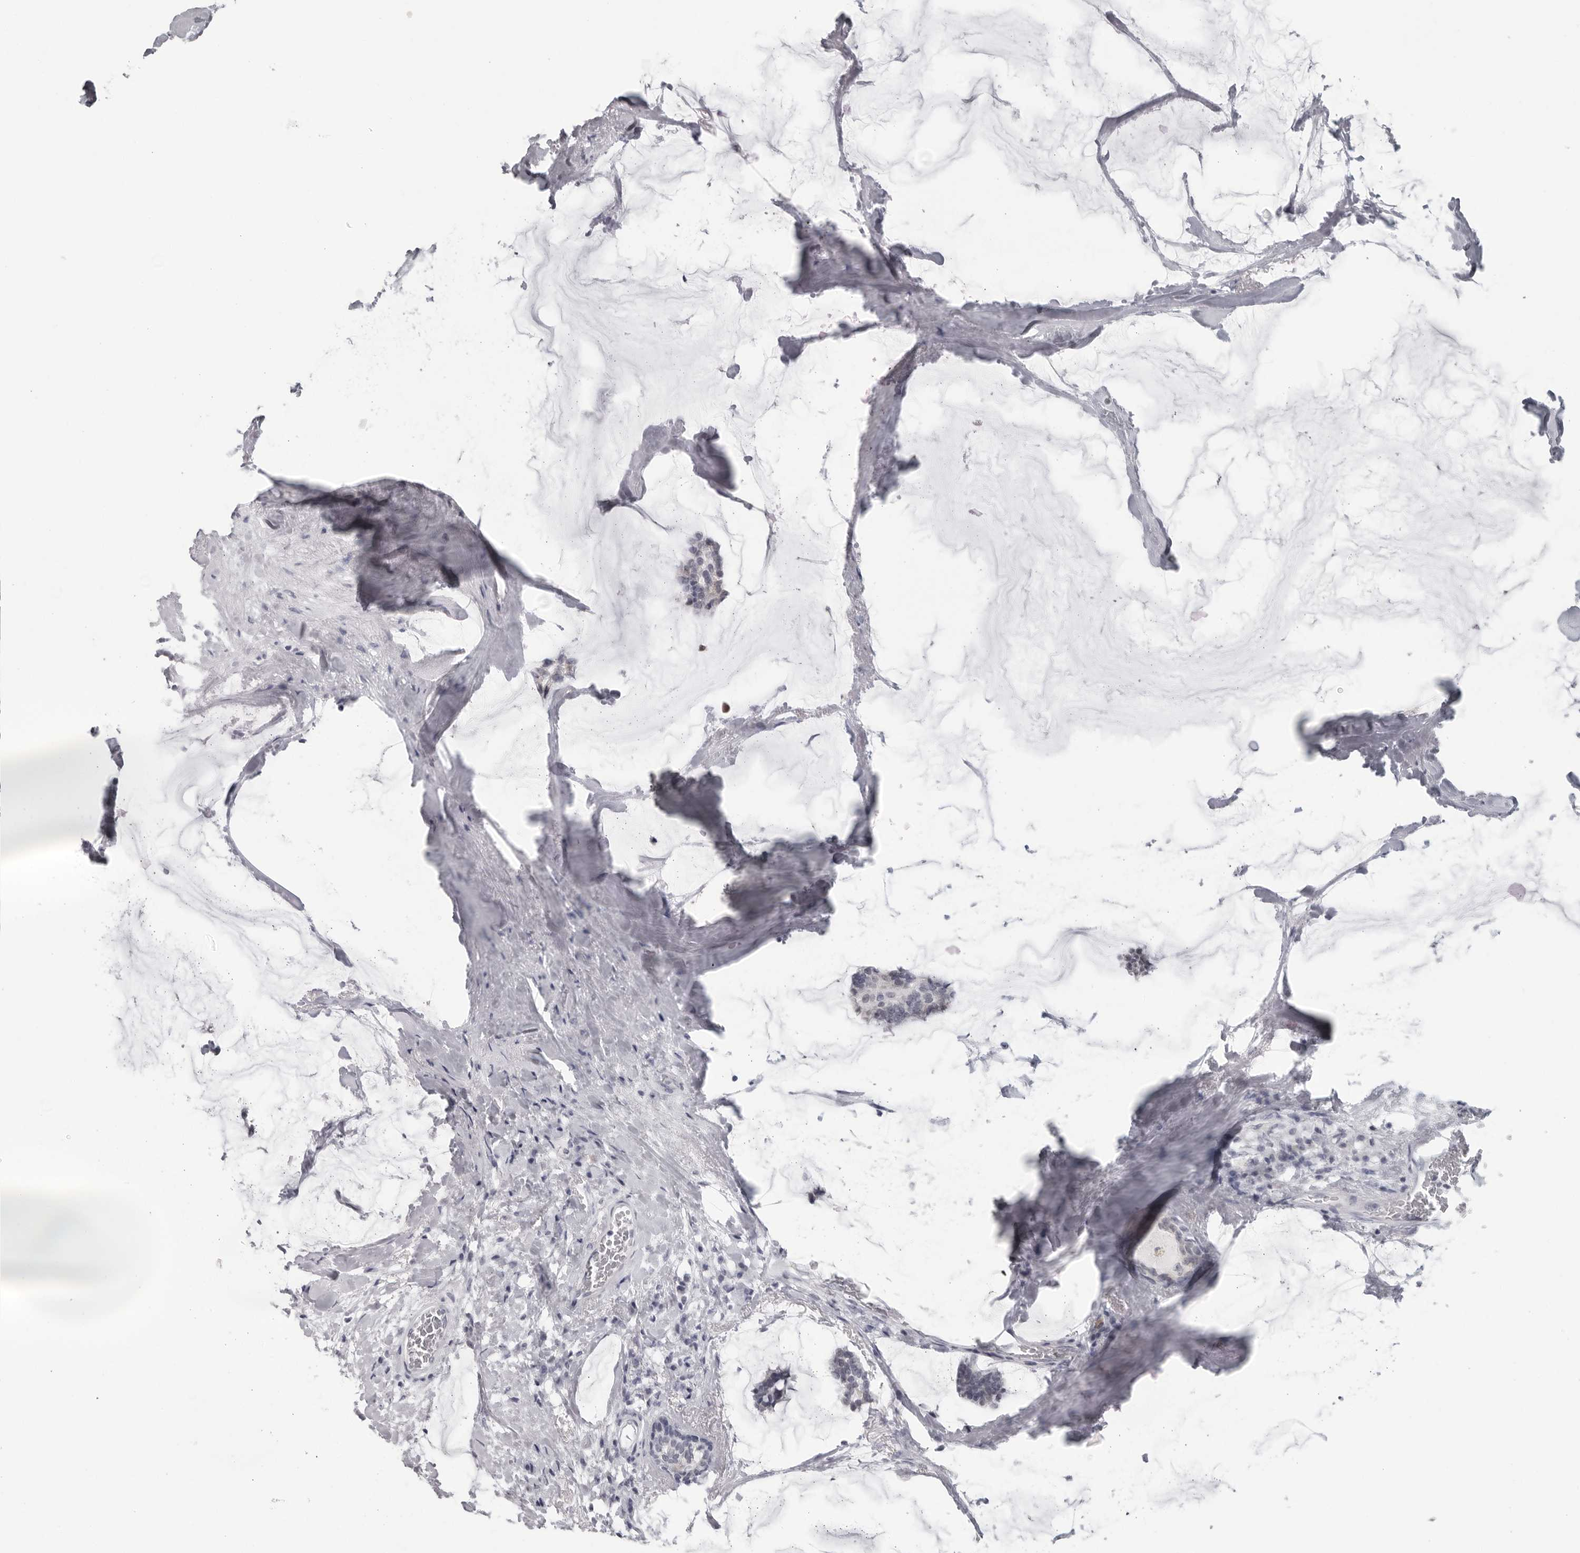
{"staining": {"intensity": "negative", "quantity": "none", "location": "none"}, "tissue": "breast cancer", "cell_type": "Tumor cells", "image_type": "cancer", "snomed": [{"axis": "morphology", "description": "Duct carcinoma"}, {"axis": "topography", "description": "Breast"}], "caption": "A high-resolution histopathology image shows immunohistochemistry staining of breast cancer (intraductal carcinoma), which demonstrates no significant positivity in tumor cells. The staining is performed using DAB brown chromogen with nuclei counter-stained in using hematoxylin.", "gene": "OPLAH", "patient": {"sex": "female", "age": 93}}